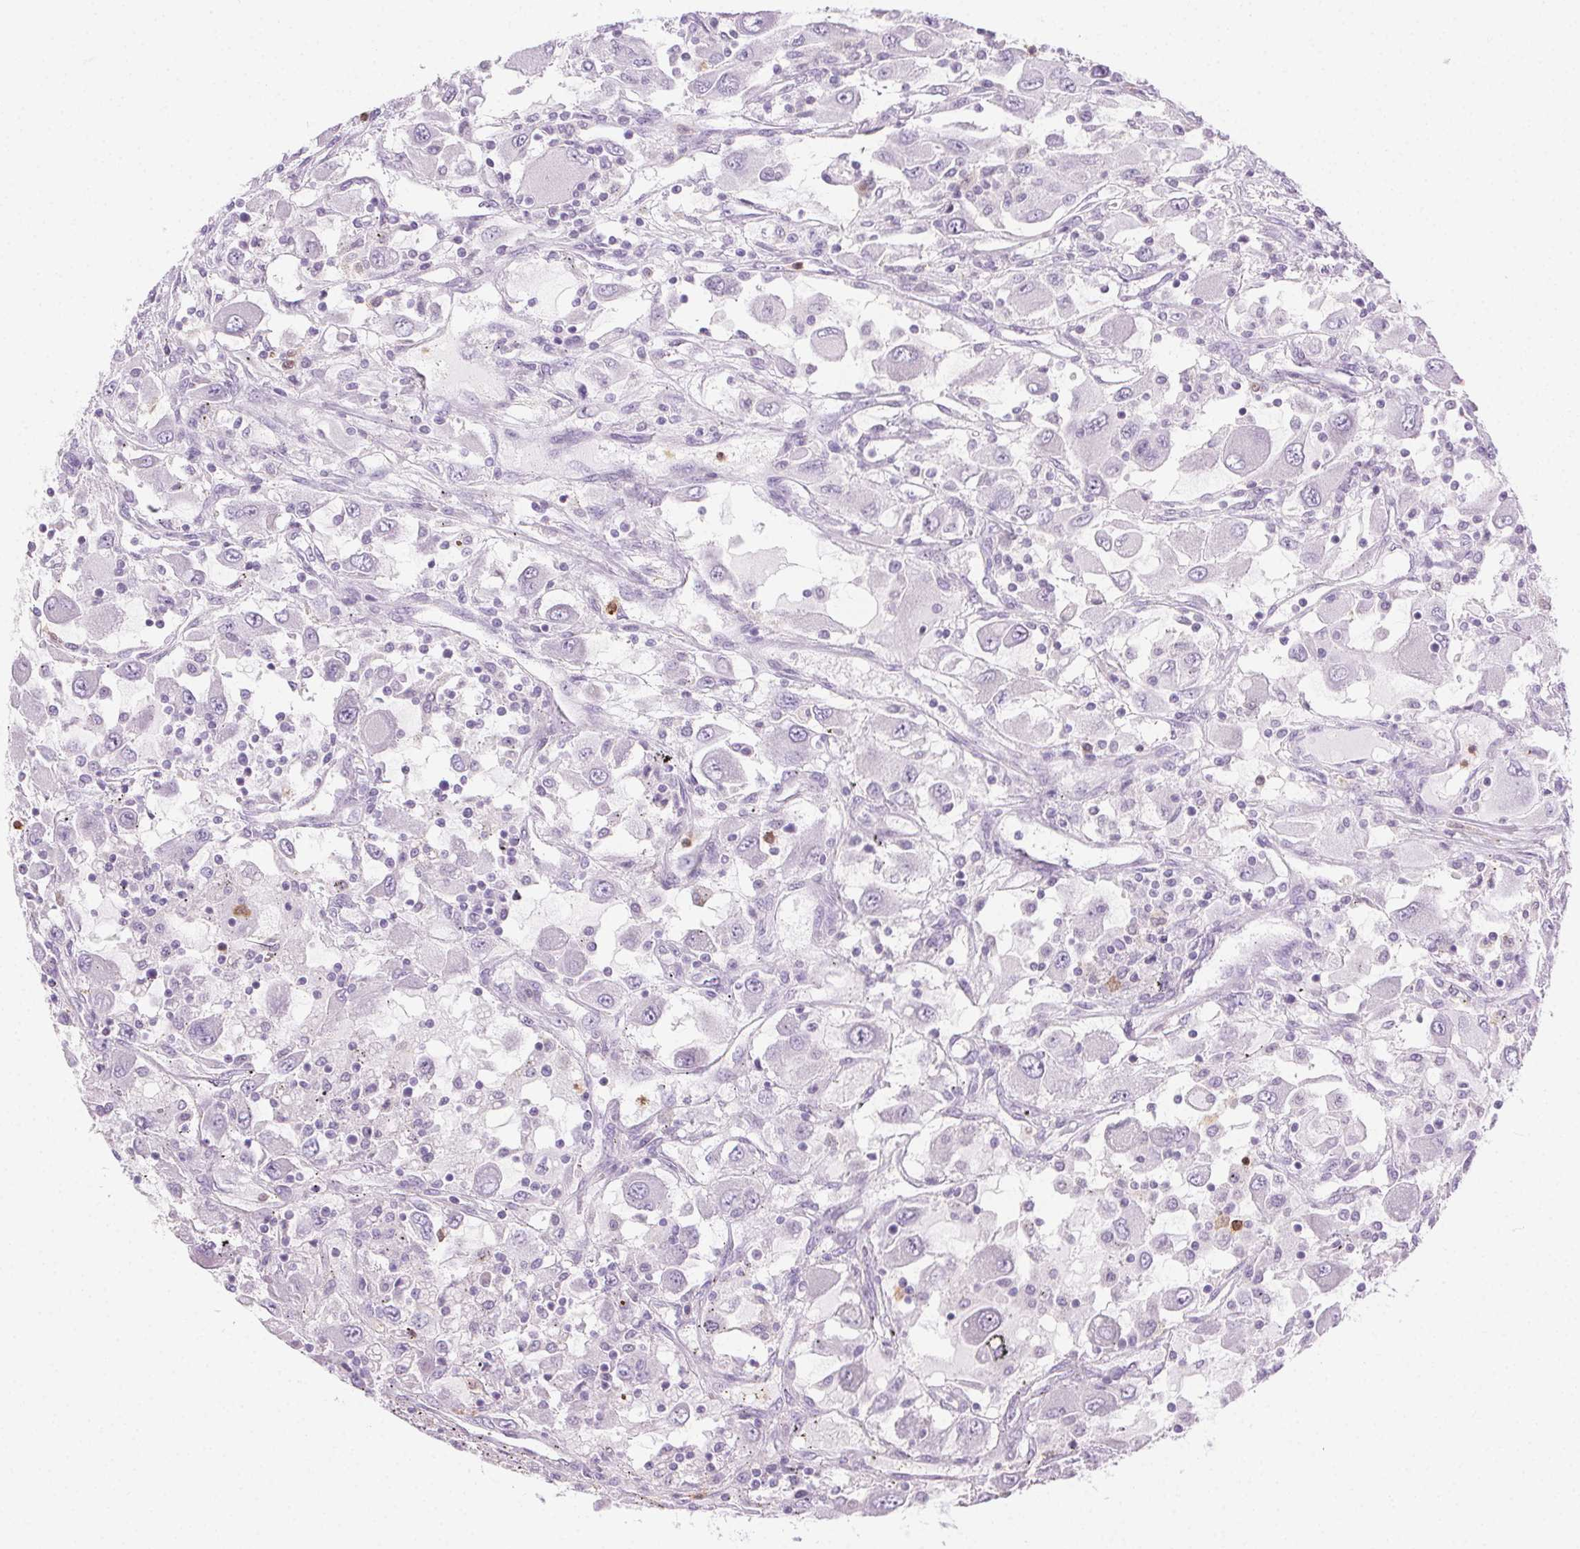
{"staining": {"intensity": "negative", "quantity": "none", "location": "none"}, "tissue": "renal cancer", "cell_type": "Tumor cells", "image_type": "cancer", "snomed": [{"axis": "morphology", "description": "Adenocarcinoma, NOS"}, {"axis": "topography", "description": "Kidney"}], "caption": "DAB immunohistochemical staining of adenocarcinoma (renal) reveals no significant expression in tumor cells.", "gene": "TMEM45A", "patient": {"sex": "female", "age": 67}}